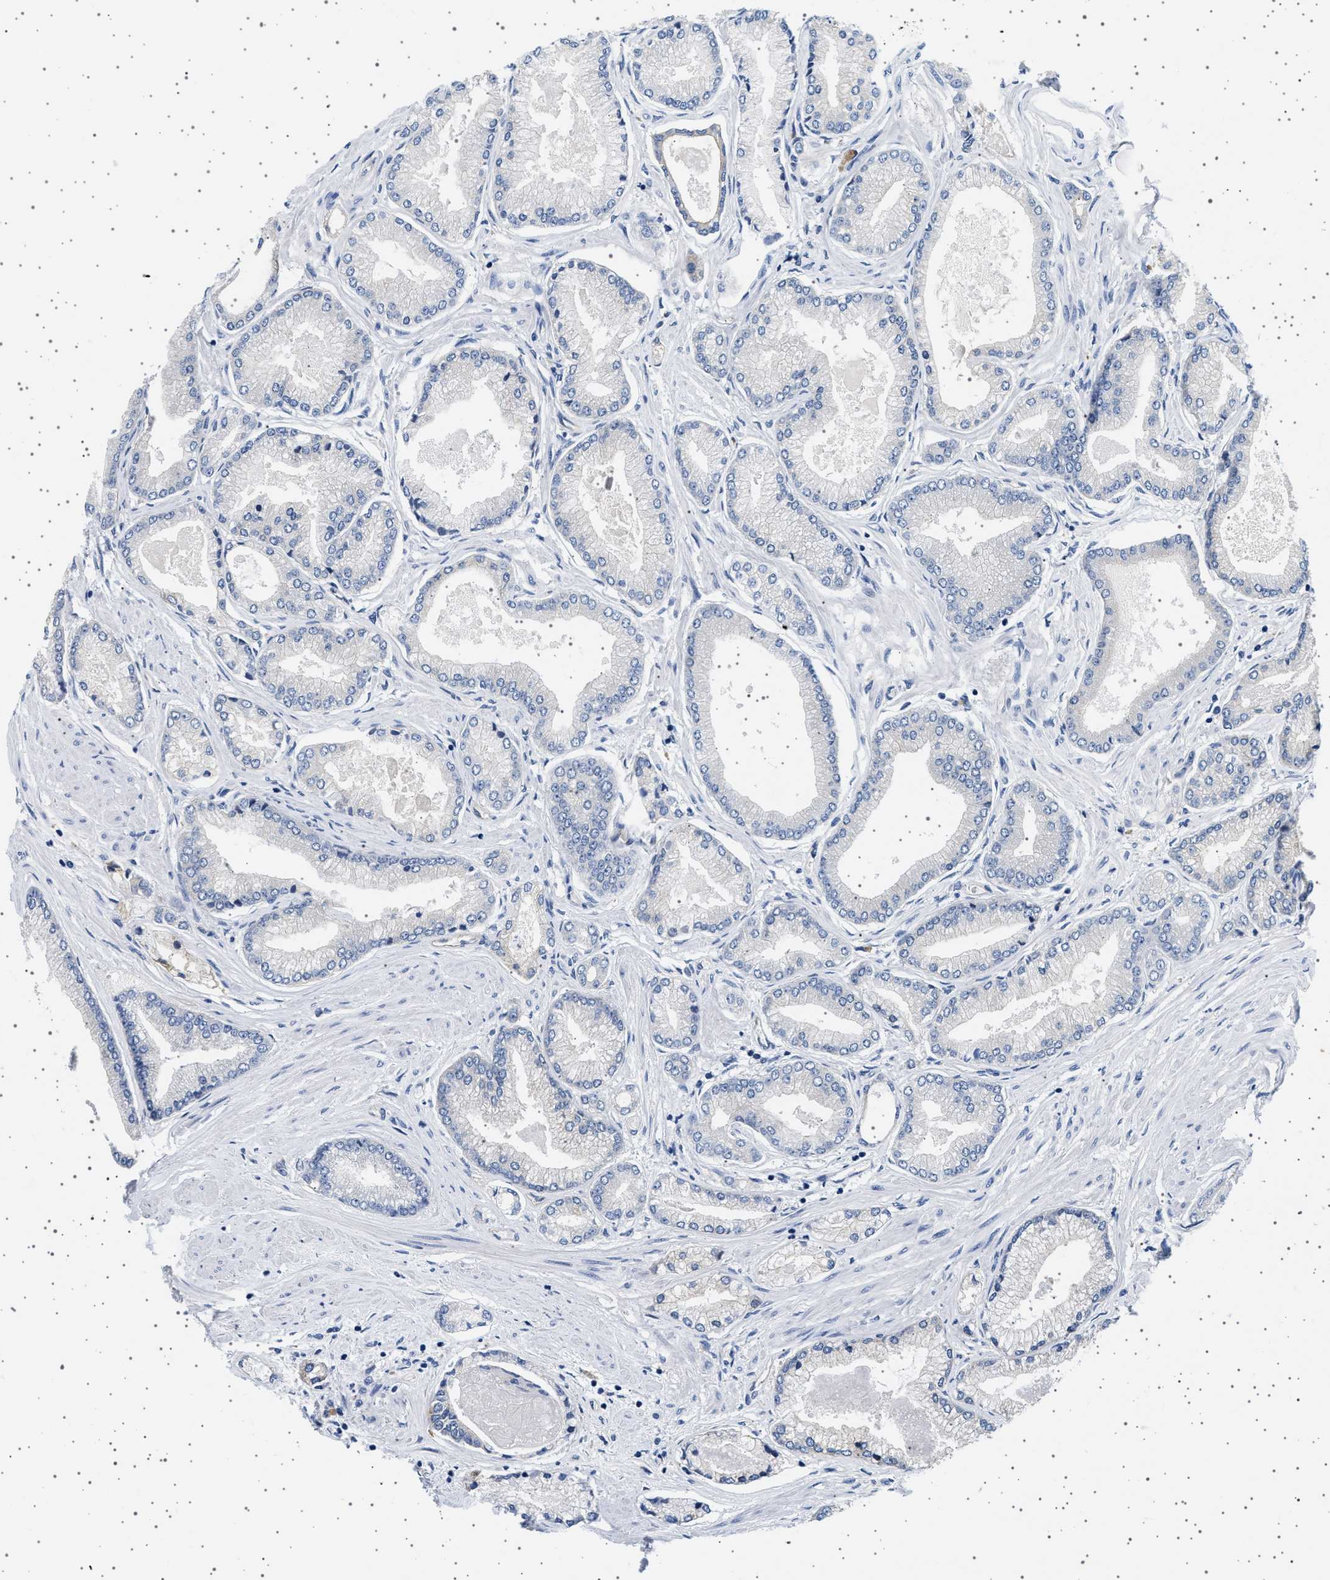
{"staining": {"intensity": "negative", "quantity": "none", "location": "none"}, "tissue": "prostate cancer", "cell_type": "Tumor cells", "image_type": "cancer", "snomed": [{"axis": "morphology", "description": "Adenocarcinoma, High grade"}, {"axis": "topography", "description": "Prostate"}], "caption": "Human prostate high-grade adenocarcinoma stained for a protein using IHC displays no staining in tumor cells.", "gene": "PLPP6", "patient": {"sex": "male", "age": 61}}